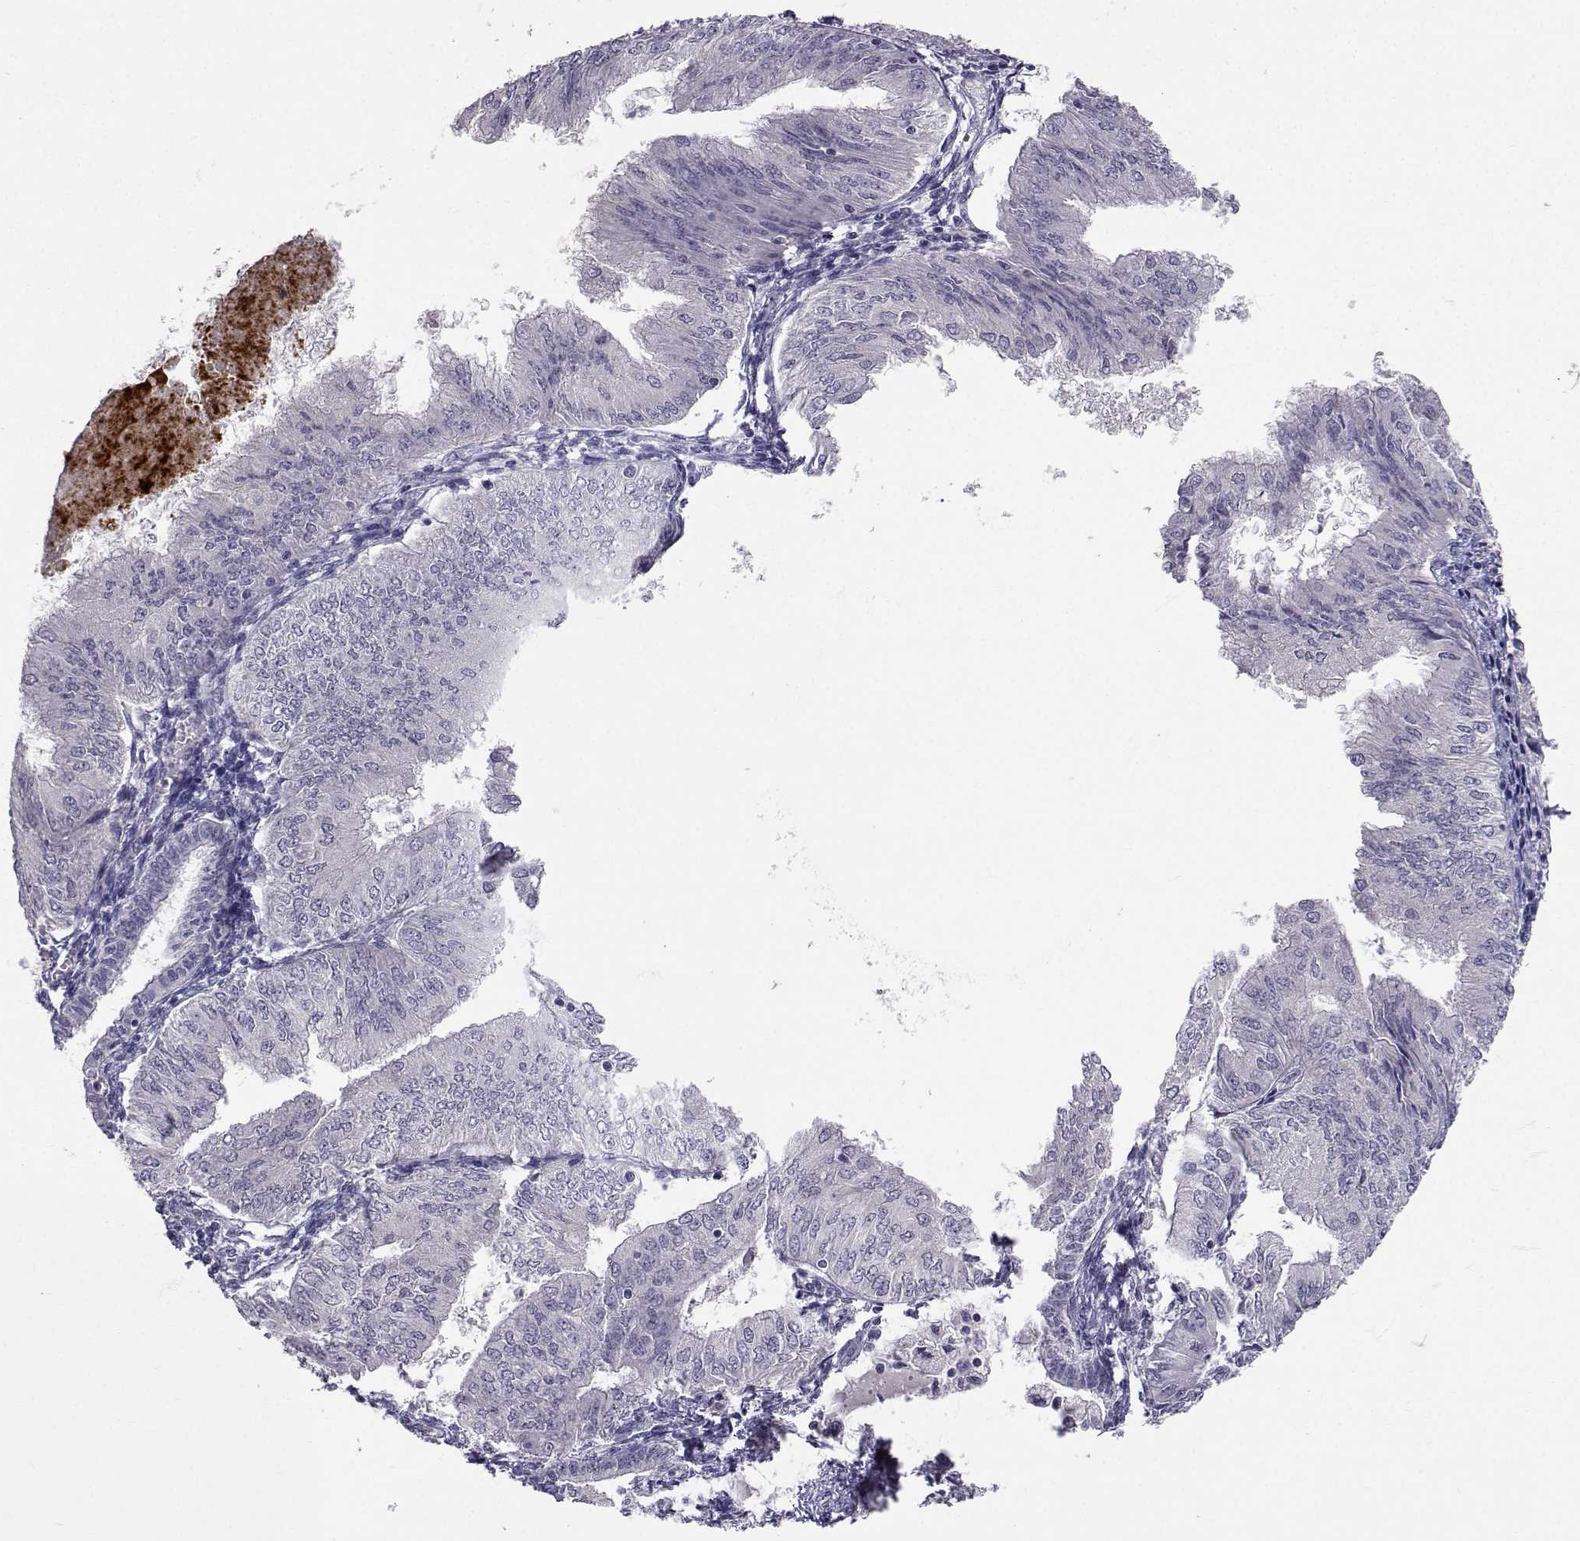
{"staining": {"intensity": "negative", "quantity": "none", "location": "none"}, "tissue": "endometrial cancer", "cell_type": "Tumor cells", "image_type": "cancer", "snomed": [{"axis": "morphology", "description": "Adenocarcinoma, NOS"}, {"axis": "topography", "description": "Endometrium"}], "caption": "Photomicrograph shows no protein positivity in tumor cells of adenocarcinoma (endometrial) tissue.", "gene": "SLC6A3", "patient": {"sex": "female", "age": 53}}